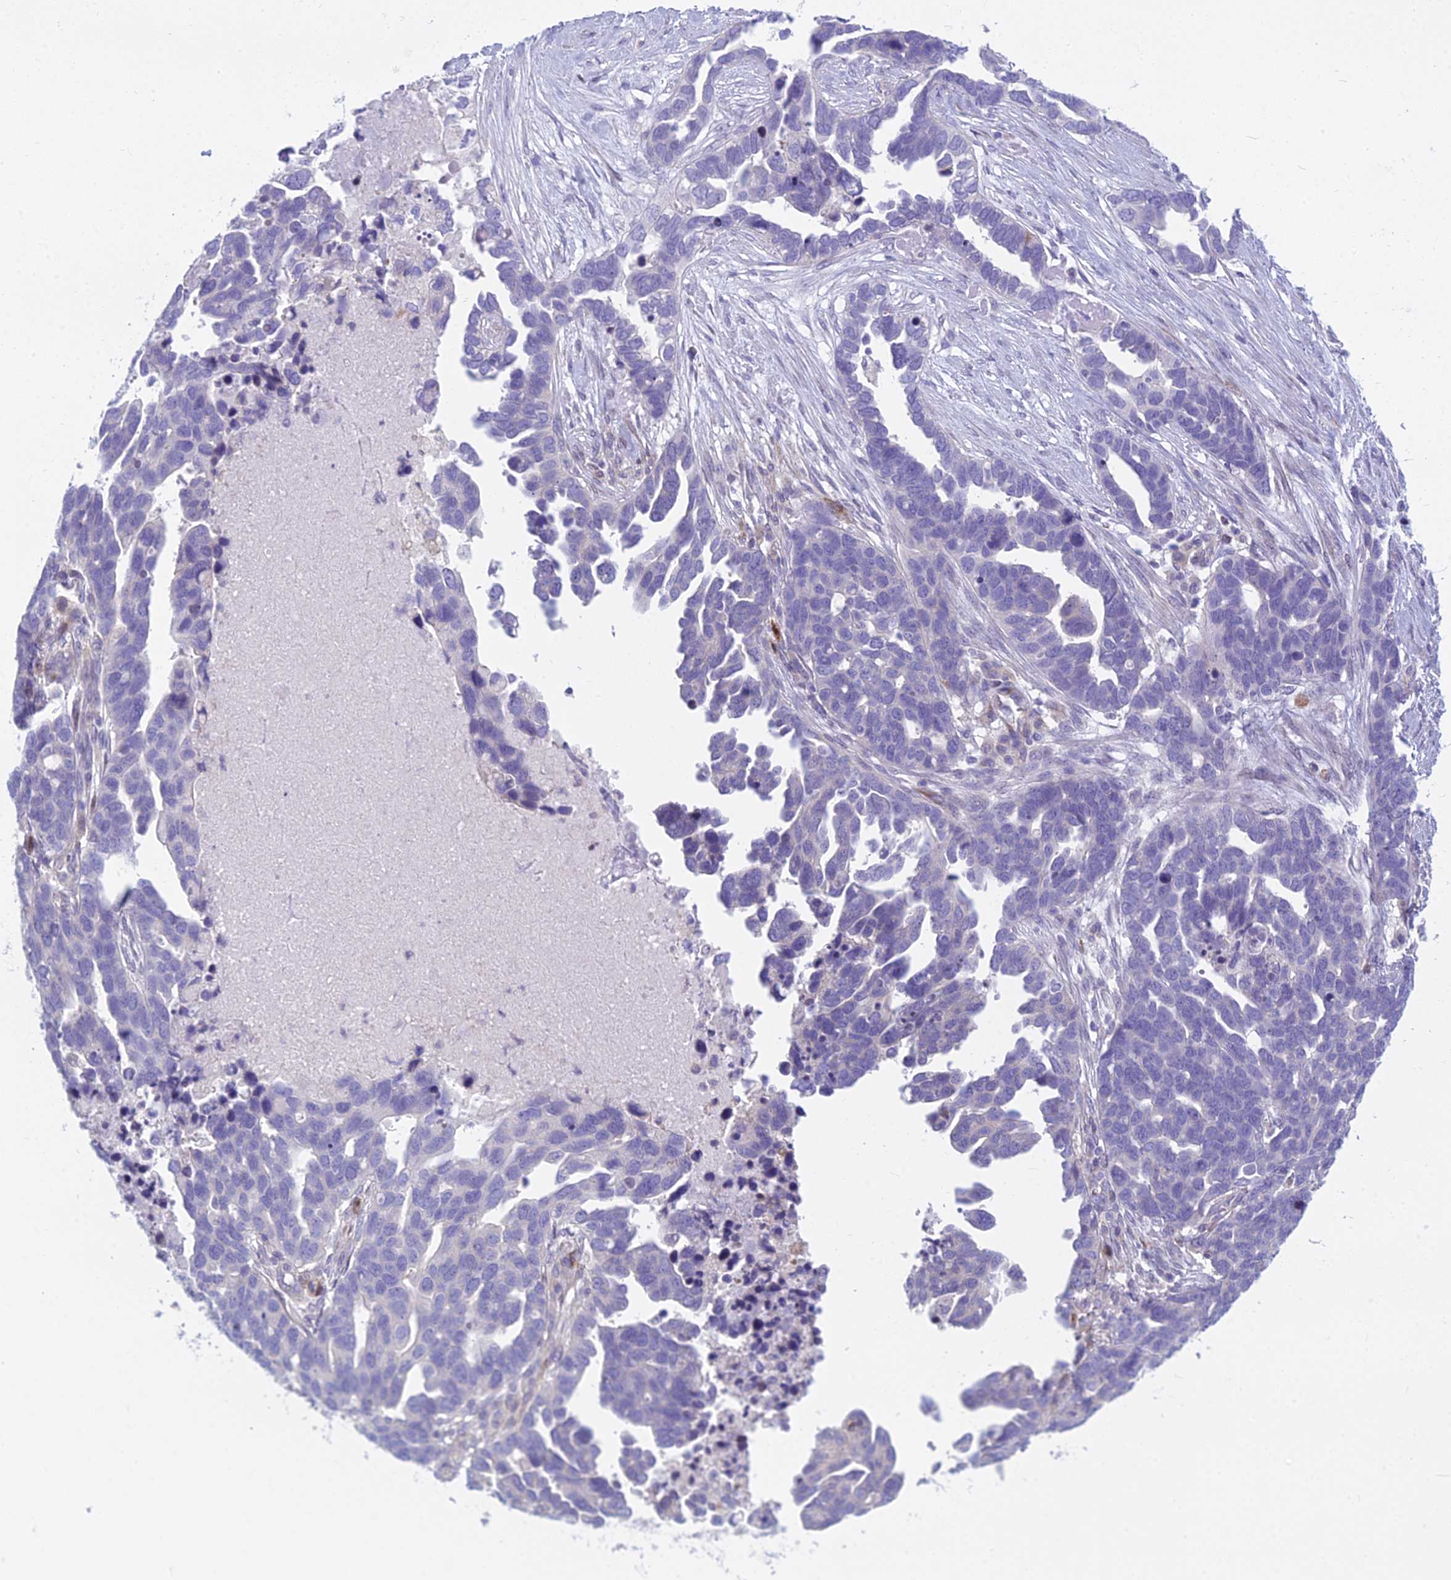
{"staining": {"intensity": "negative", "quantity": "none", "location": "none"}, "tissue": "ovarian cancer", "cell_type": "Tumor cells", "image_type": "cancer", "snomed": [{"axis": "morphology", "description": "Cystadenocarcinoma, serous, NOS"}, {"axis": "topography", "description": "Ovary"}], "caption": "Human serous cystadenocarcinoma (ovarian) stained for a protein using immunohistochemistry (IHC) displays no staining in tumor cells.", "gene": "PCDHB14", "patient": {"sex": "female", "age": 54}}